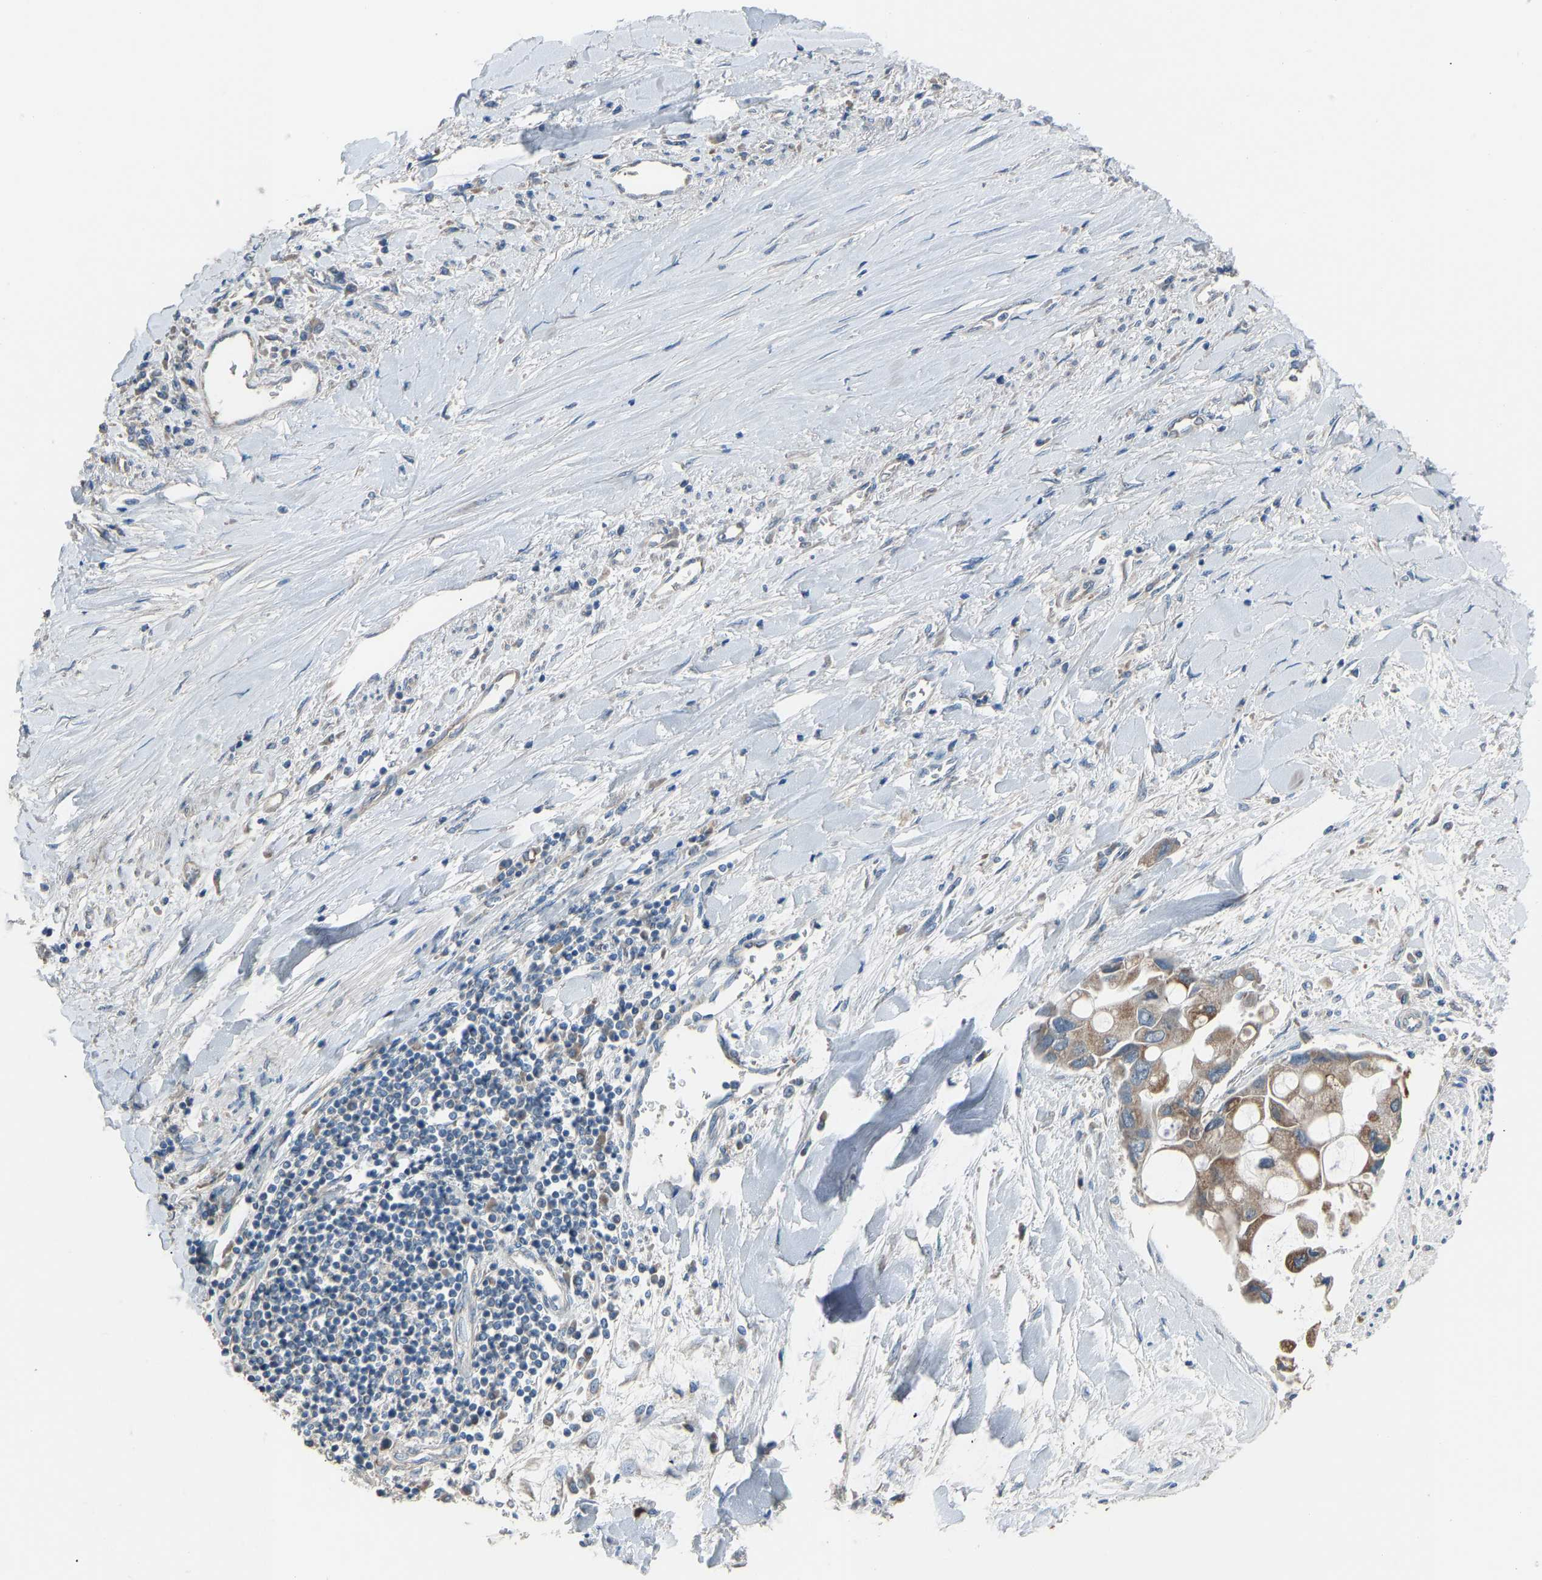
{"staining": {"intensity": "moderate", "quantity": ">75%", "location": "cytoplasmic/membranous"}, "tissue": "liver cancer", "cell_type": "Tumor cells", "image_type": "cancer", "snomed": [{"axis": "morphology", "description": "Cholangiocarcinoma"}, {"axis": "topography", "description": "Liver"}], "caption": "DAB immunohistochemical staining of liver cancer (cholangiocarcinoma) displays moderate cytoplasmic/membranous protein positivity in approximately >75% of tumor cells.", "gene": "TGFBR3", "patient": {"sex": "male", "age": 50}}